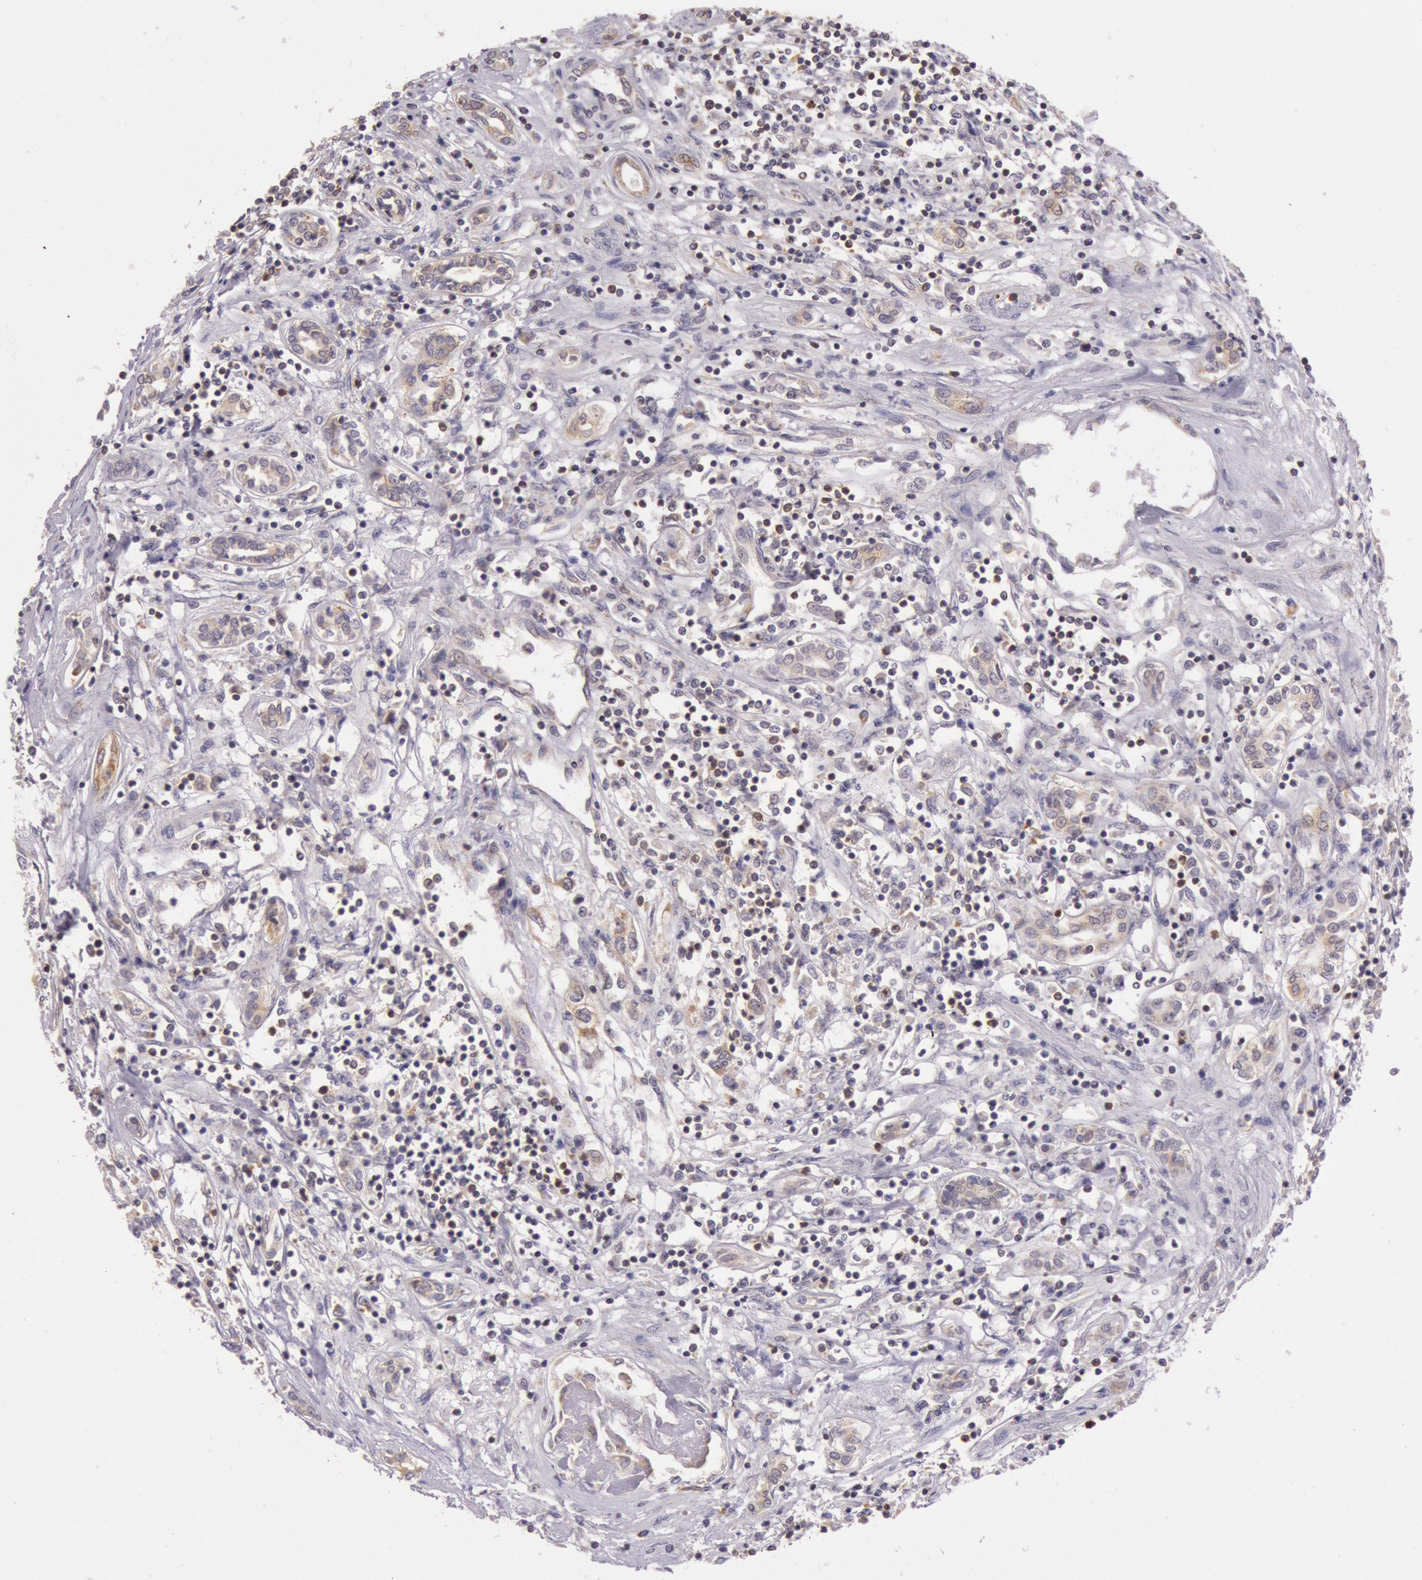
{"staining": {"intensity": "moderate", "quantity": "25%-75%", "location": "cytoplasmic/membranous"}, "tissue": "renal cancer", "cell_type": "Tumor cells", "image_type": "cancer", "snomed": [{"axis": "morphology", "description": "Adenocarcinoma, NOS"}, {"axis": "topography", "description": "Kidney"}], "caption": "Tumor cells show moderate cytoplasmic/membranous staining in approximately 25%-75% of cells in renal cancer (adenocarcinoma). (DAB = brown stain, brightfield microscopy at high magnification).", "gene": "CDK16", "patient": {"sex": "male", "age": 57}}